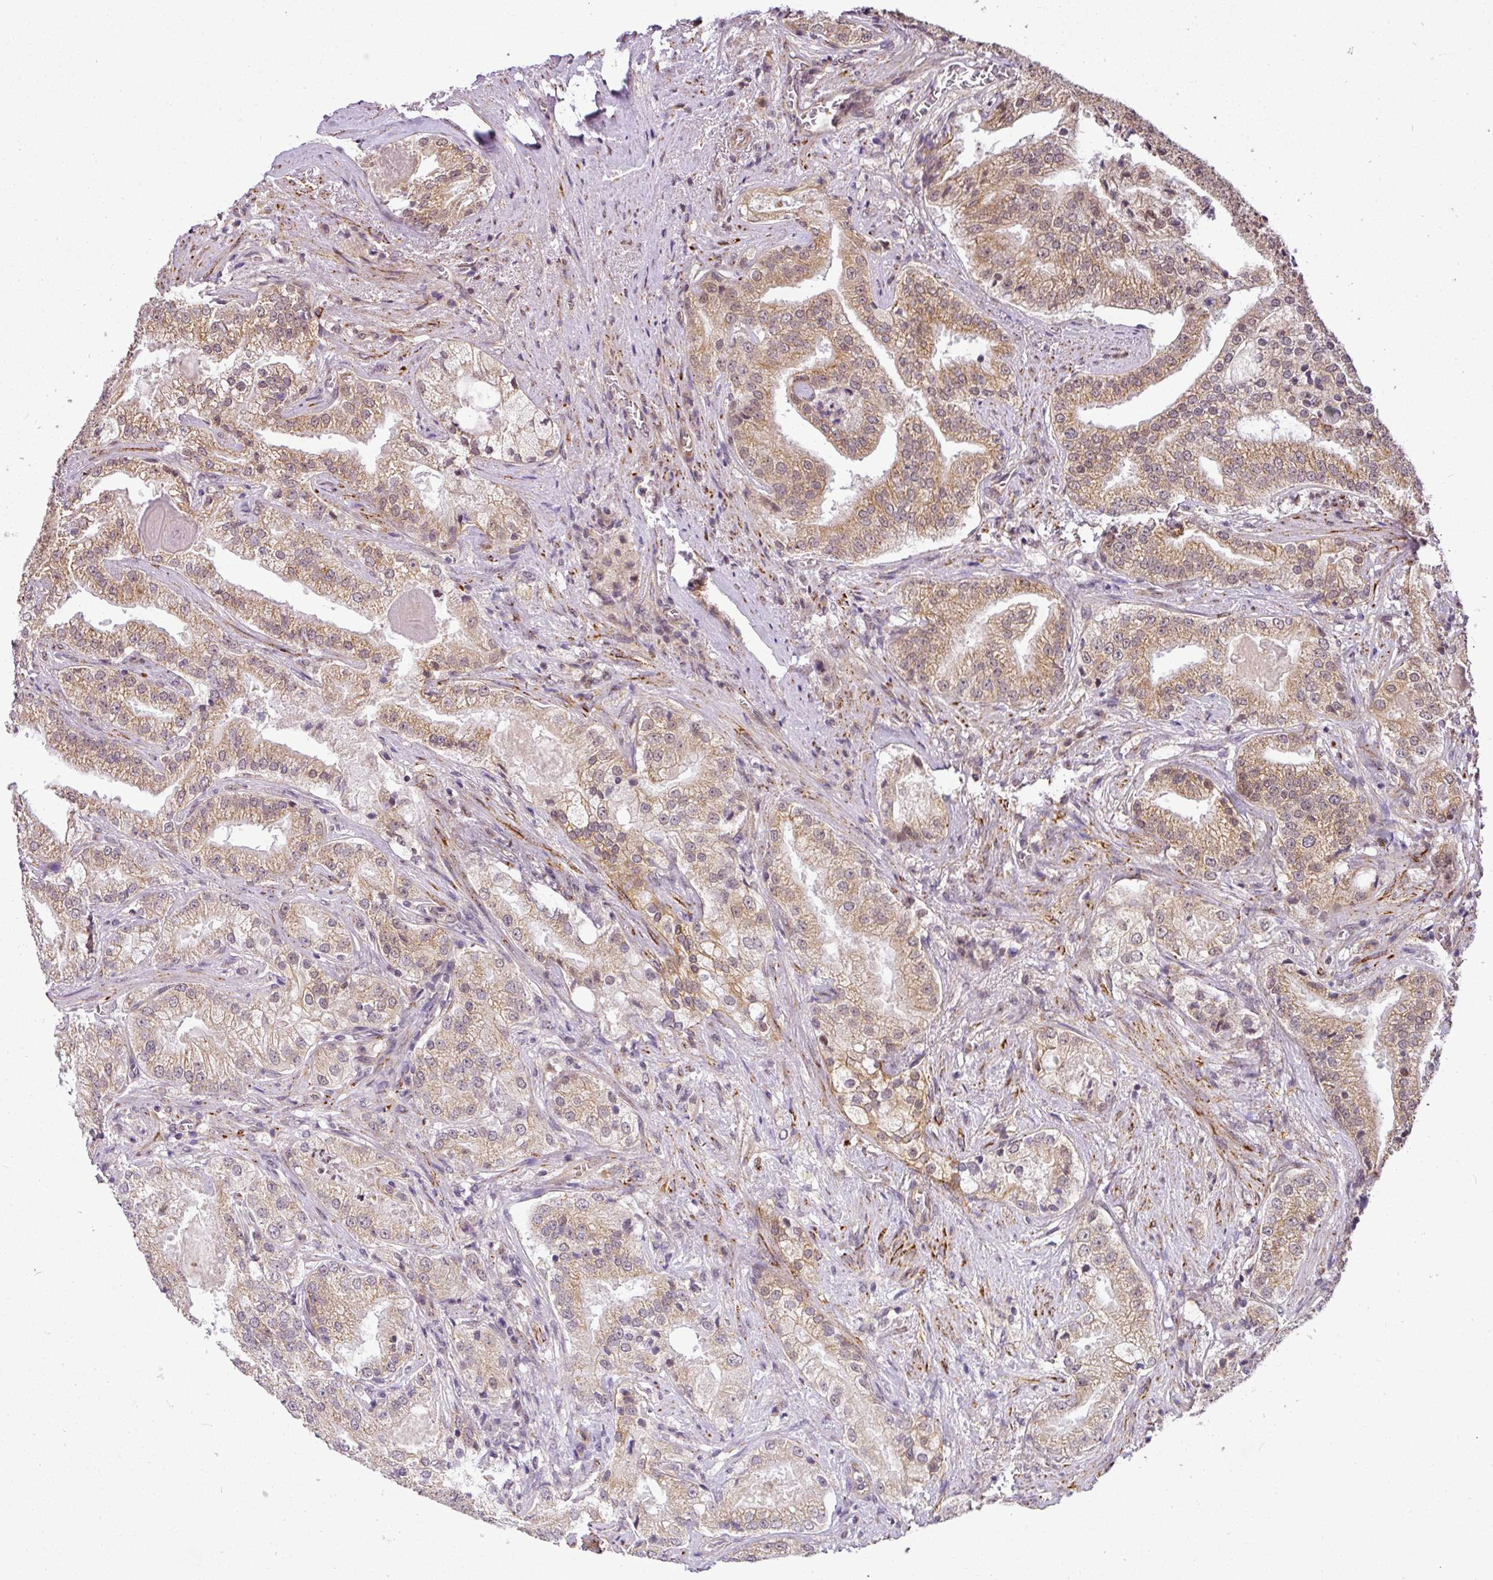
{"staining": {"intensity": "moderate", "quantity": "25%-75%", "location": "cytoplasmic/membranous"}, "tissue": "prostate cancer", "cell_type": "Tumor cells", "image_type": "cancer", "snomed": [{"axis": "morphology", "description": "Adenocarcinoma, High grade"}, {"axis": "topography", "description": "Prostate"}], "caption": "Human high-grade adenocarcinoma (prostate) stained with a protein marker exhibits moderate staining in tumor cells.", "gene": "C1orf226", "patient": {"sex": "male", "age": 70}}